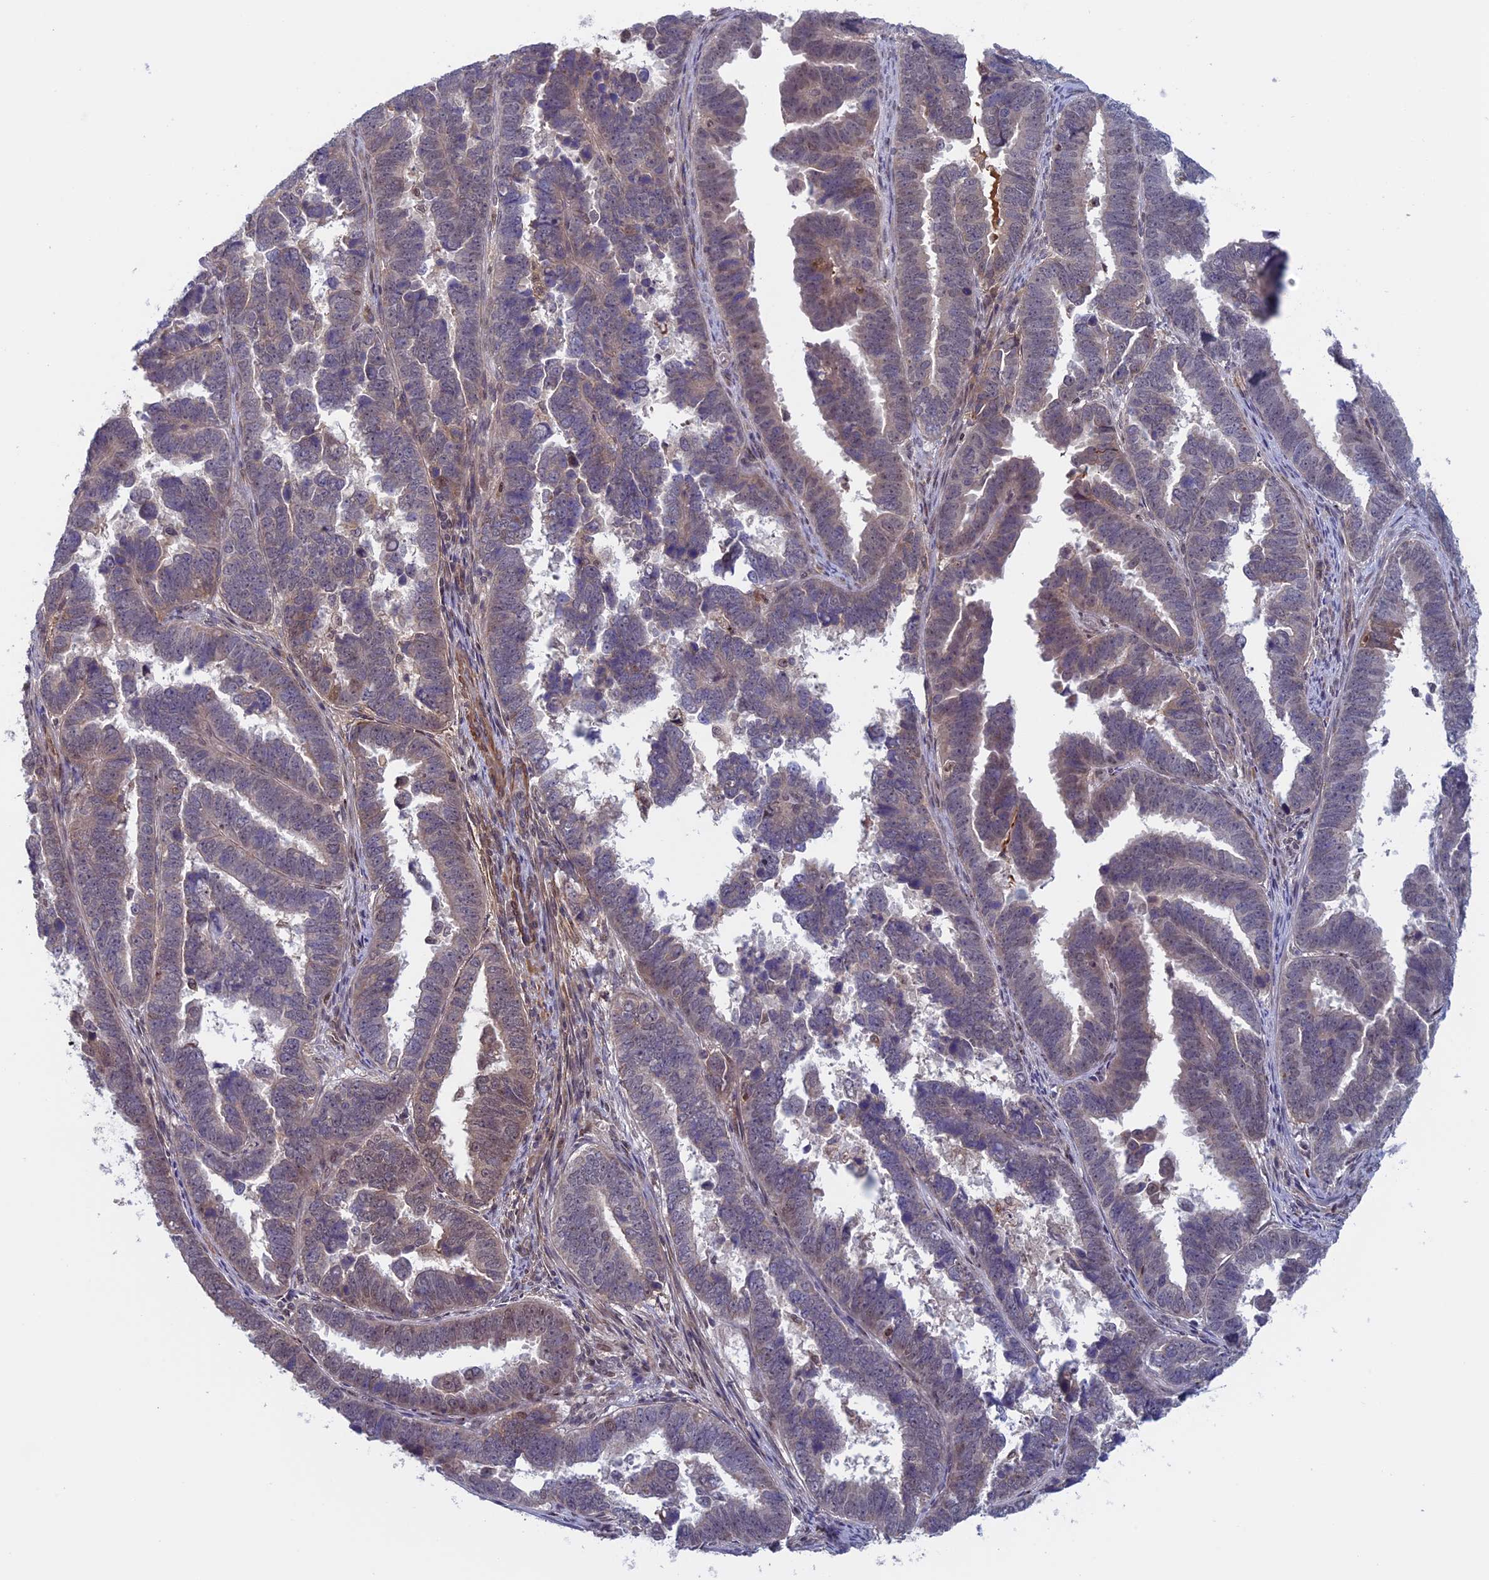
{"staining": {"intensity": "weak", "quantity": "25%-75%", "location": "cytoplasmic/membranous"}, "tissue": "endometrial cancer", "cell_type": "Tumor cells", "image_type": "cancer", "snomed": [{"axis": "morphology", "description": "Adenocarcinoma, NOS"}, {"axis": "topography", "description": "Endometrium"}], "caption": "Weak cytoplasmic/membranous positivity is appreciated in about 25%-75% of tumor cells in endometrial cancer (adenocarcinoma).", "gene": "FADS1", "patient": {"sex": "female", "age": 75}}